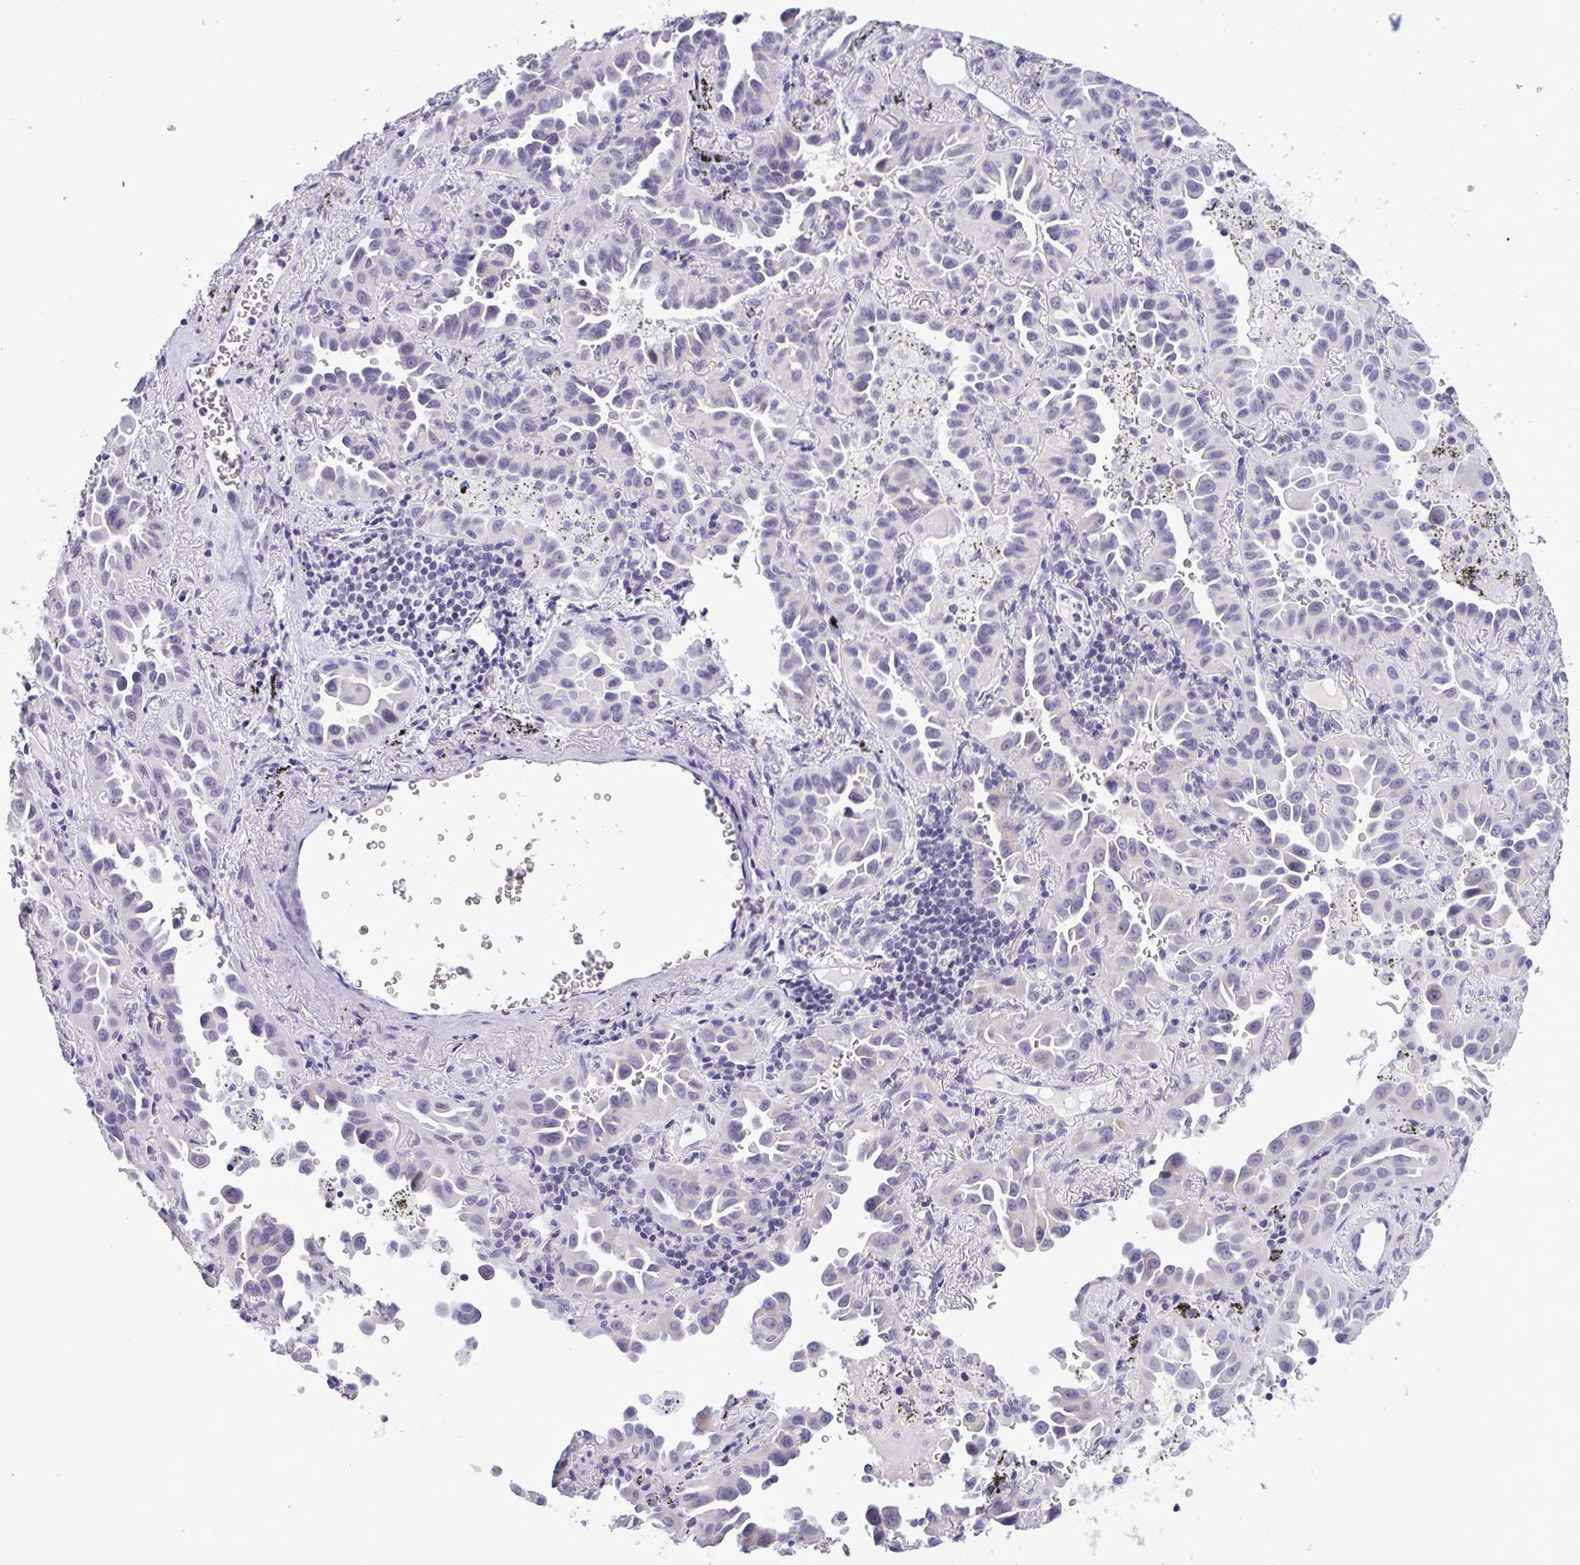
{"staining": {"intensity": "negative", "quantity": "none", "location": "none"}, "tissue": "lung cancer", "cell_type": "Tumor cells", "image_type": "cancer", "snomed": [{"axis": "morphology", "description": "Adenocarcinoma, NOS"}, {"axis": "topography", "description": "Lung"}], "caption": "This micrograph is of lung adenocarcinoma stained with immunohistochemistry to label a protein in brown with the nuclei are counter-stained blue. There is no expression in tumor cells.", "gene": "YBX2", "patient": {"sex": "male", "age": 68}}